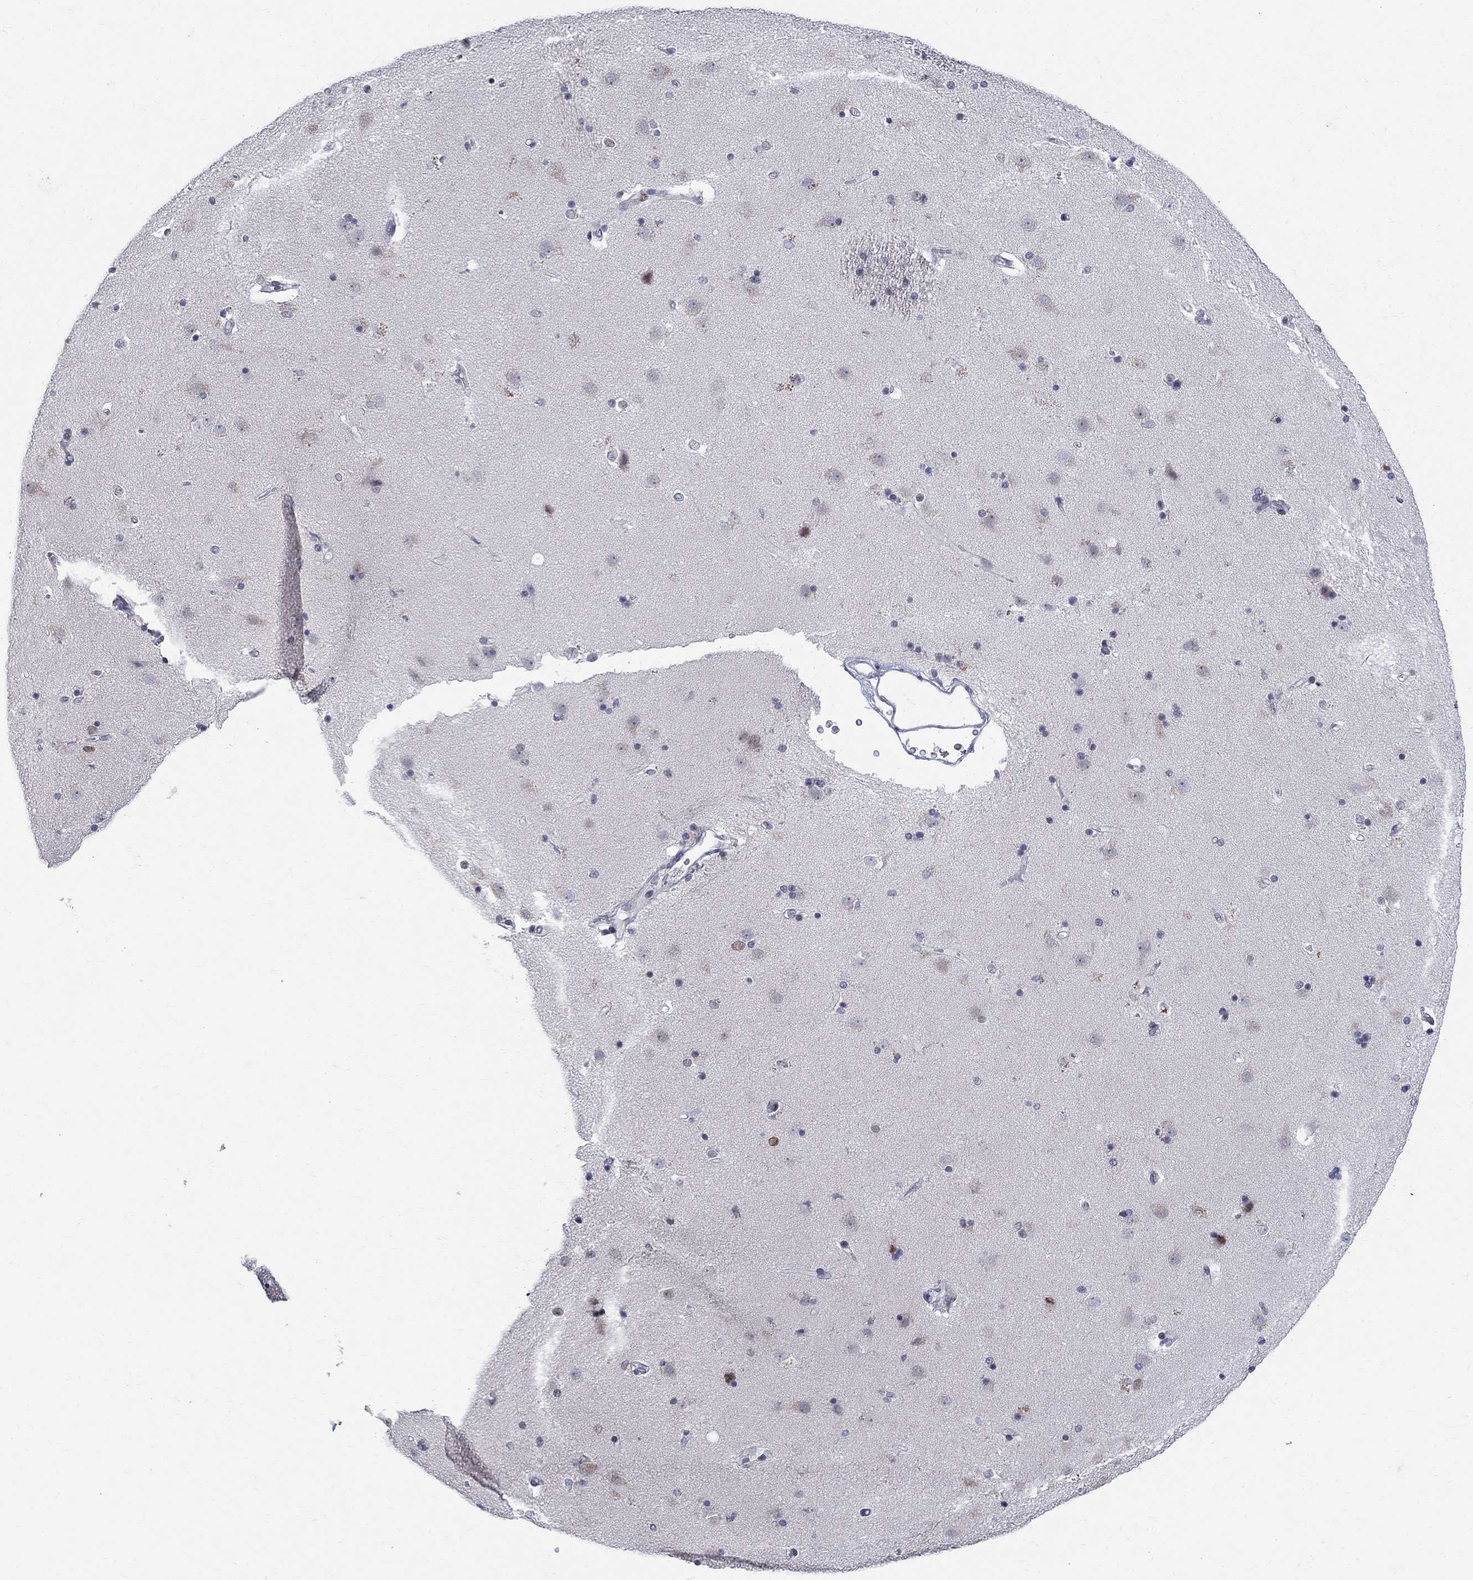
{"staining": {"intensity": "negative", "quantity": "none", "location": "none"}, "tissue": "caudate", "cell_type": "Glial cells", "image_type": "normal", "snomed": [{"axis": "morphology", "description": "Normal tissue, NOS"}, {"axis": "topography", "description": "Lateral ventricle wall"}], "caption": "This is an immunohistochemistry micrograph of unremarkable human caudate. There is no positivity in glial cells.", "gene": "BHLHE22", "patient": {"sex": "female", "age": 71}}